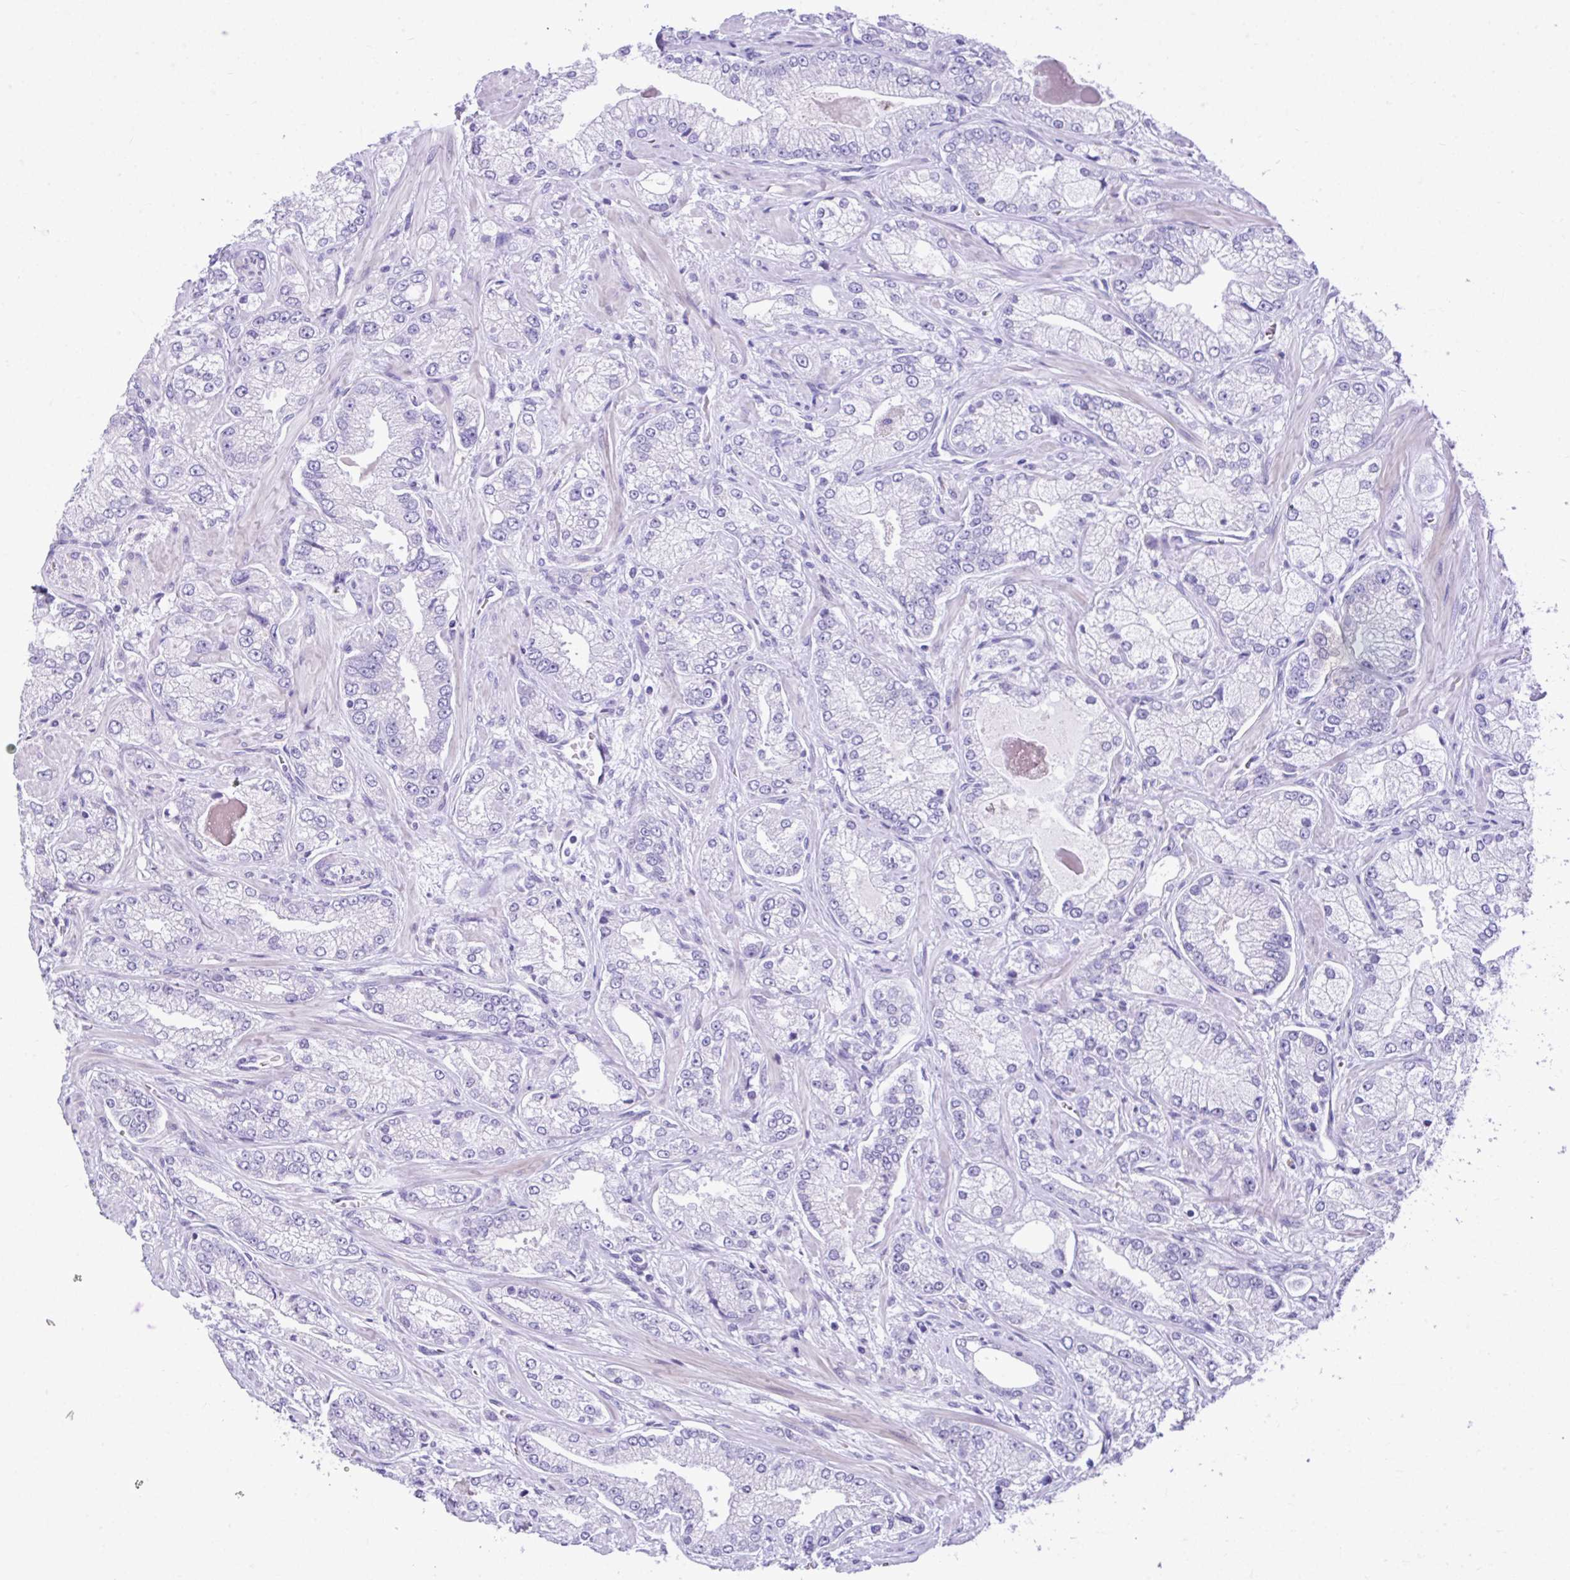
{"staining": {"intensity": "negative", "quantity": "none", "location": "none"}, "tissue": "prostate cancer", "cell_type": "Tumor cells", "image_type": "cancer", "snomed": [{"axis": "morphology", "description": "Normal tissue, NOS"}, {"axis": "morphology", "description": "Adenocarcinoma, High grade"}, {"axis": "topography", "description": "Prostate"}, {"axis": "topography", "description": "Peripheral nerve tissue"}], "caption": "IHC of human adenocarcinoma (high-grade) (prostate) shows no staining in tumor cells.", "gene": "FAM153A", "patient": {"sex": "male", "age": 68}}